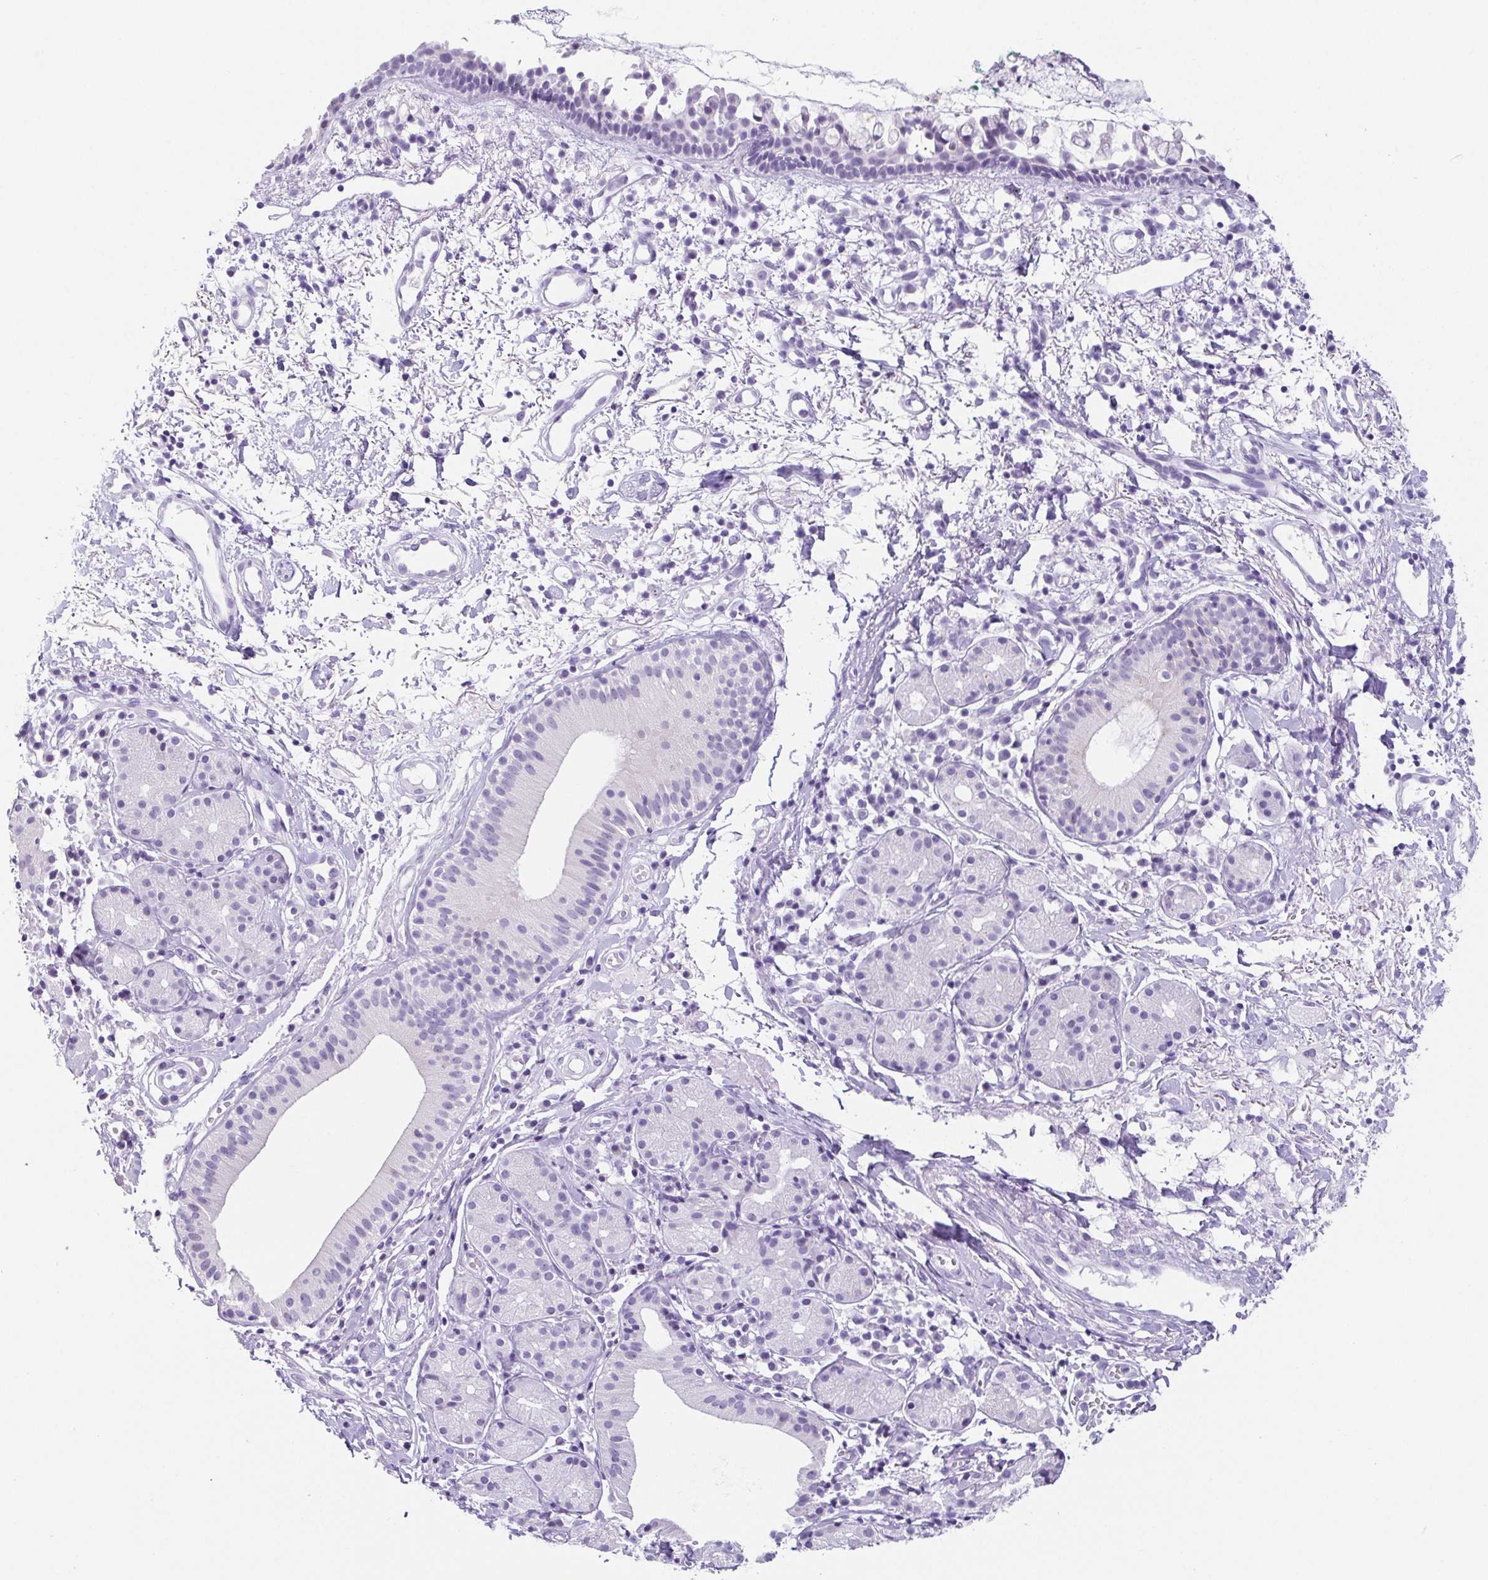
{"staining": {"intensity": "negative", "quantity": "none", "location": "none"}, "tissue": "nasopharynx", "cell_type": "Respiratory epithelial cells", "image_type": "normal", "snomed": [{"axis": "morphology", "description": "Normal tissue, NOS"}, {"axis": "morphology", "description": "Basal cell carcinoma"}, {"axis": "topography", "description": "Cartilage tissue"}, {"axis": "topography", "description": "Nasopharynx"}, {"axis": "topography", "description": "Oral tissue"}], "caption": "High power microscopy micrograph of an immunohistochemistry micrograph of unremarkable nasopharynx, revealing no significant staining in respiratory epithelial cells. (DAB (3,3'-diaminobenzidine) IHC visualized using brightfield microscopy, high magnification).", "gene": "ESX1", "patient": {"sex": "female", "age": 77}}